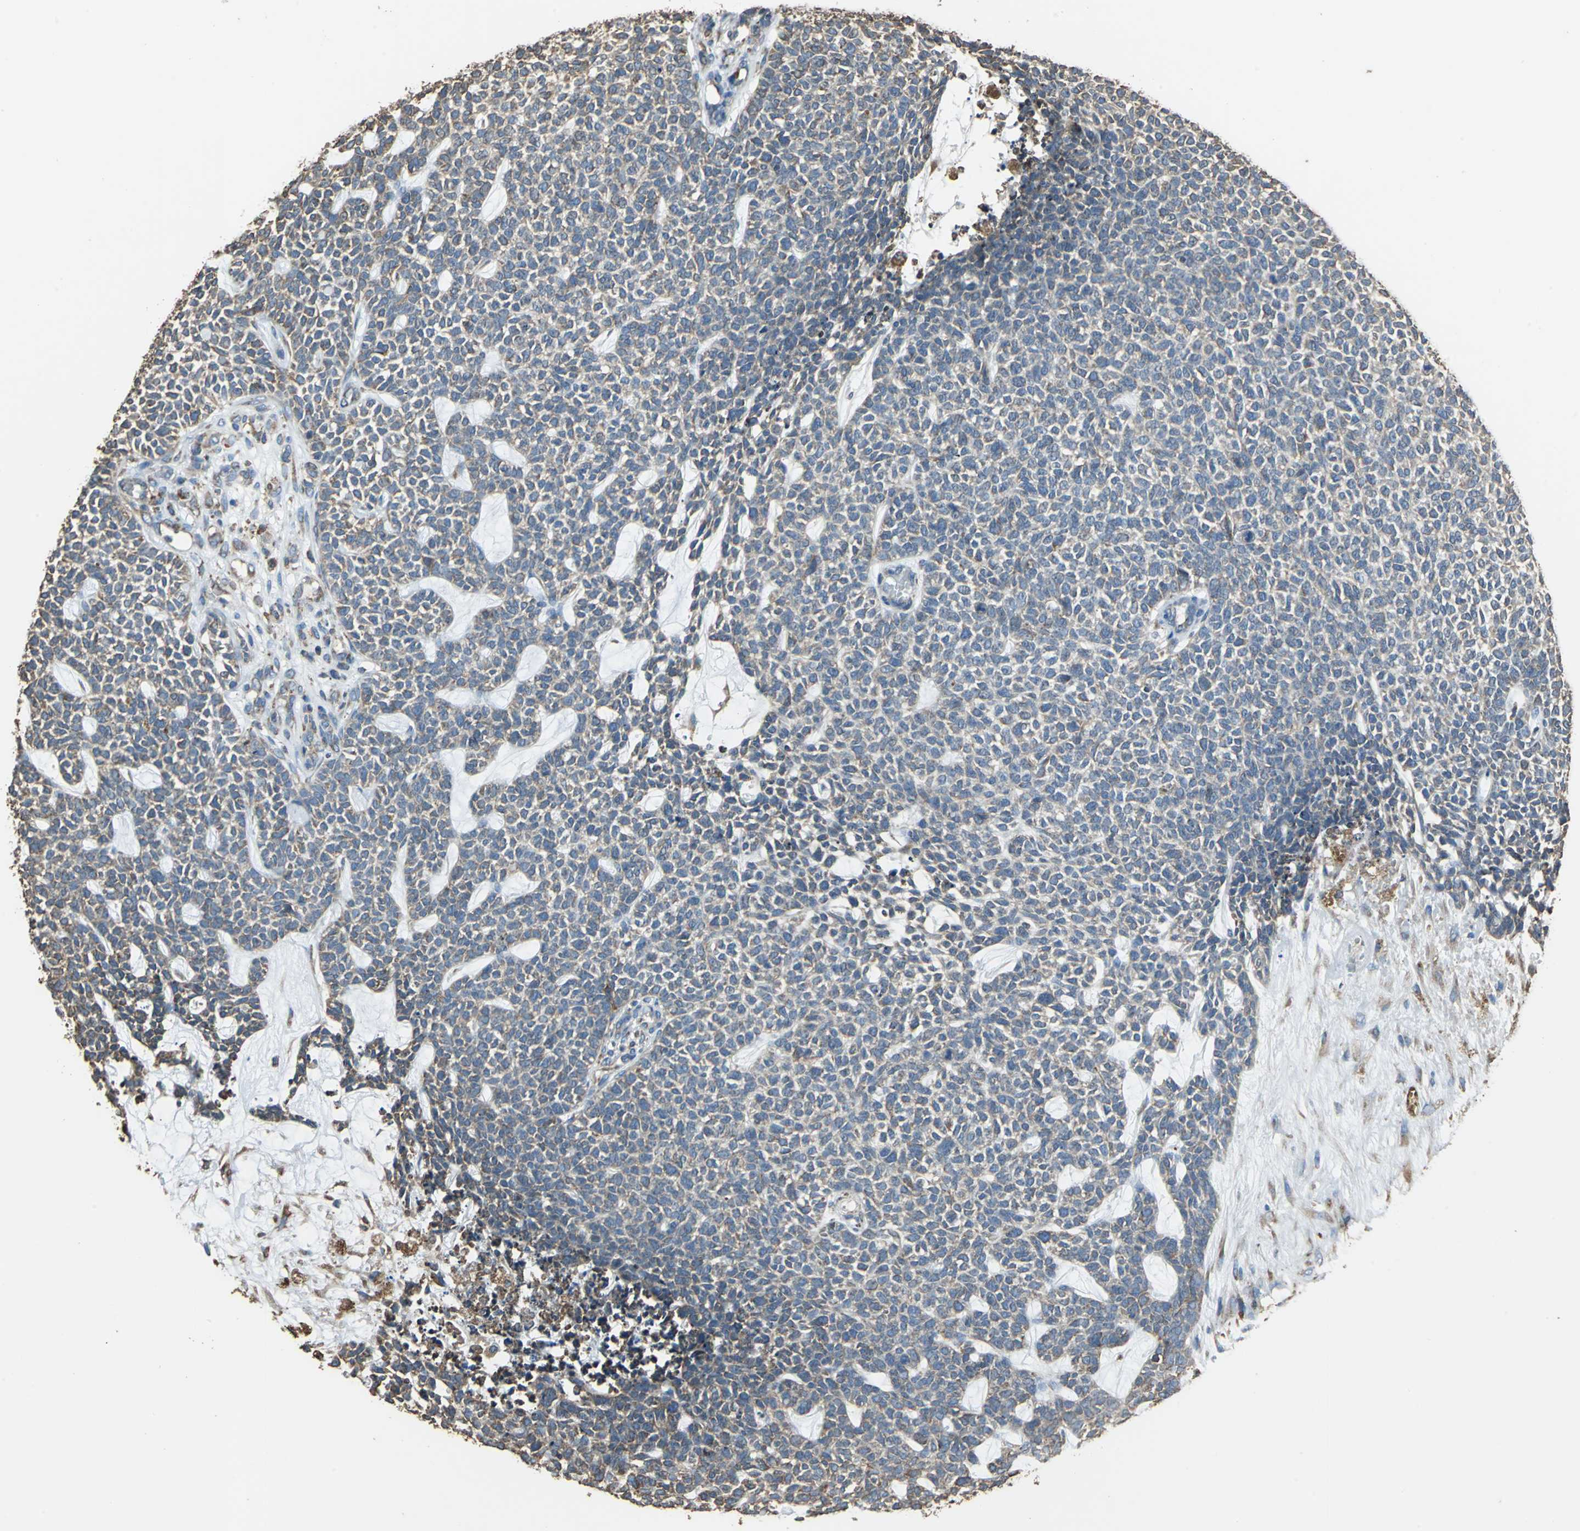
{"staining": {"intensity": "moderate", "quantity": ">75%", "location": "cytoplasmic/membranous"}, "tissue": "skin cancer", "cell_type": "Tumor cells", "image_type": "cancer", "snomed": [{"axis": "morphology", "description": "Basal cell carcinoma"}, {"axis": "topography", "description": "Skin"}], "caption": "The photomicrograph demonstrates immunohistochemical staining of basal cell carcinoma (skin). There is moderate cytoplasmic/membranous expression is identified in about >75% of tumor cells. (DAB = brown stain, brightfield microscopy at high magnification).", "gene": "GPANK1", "patient": {"sex": "female", "age": 84}}